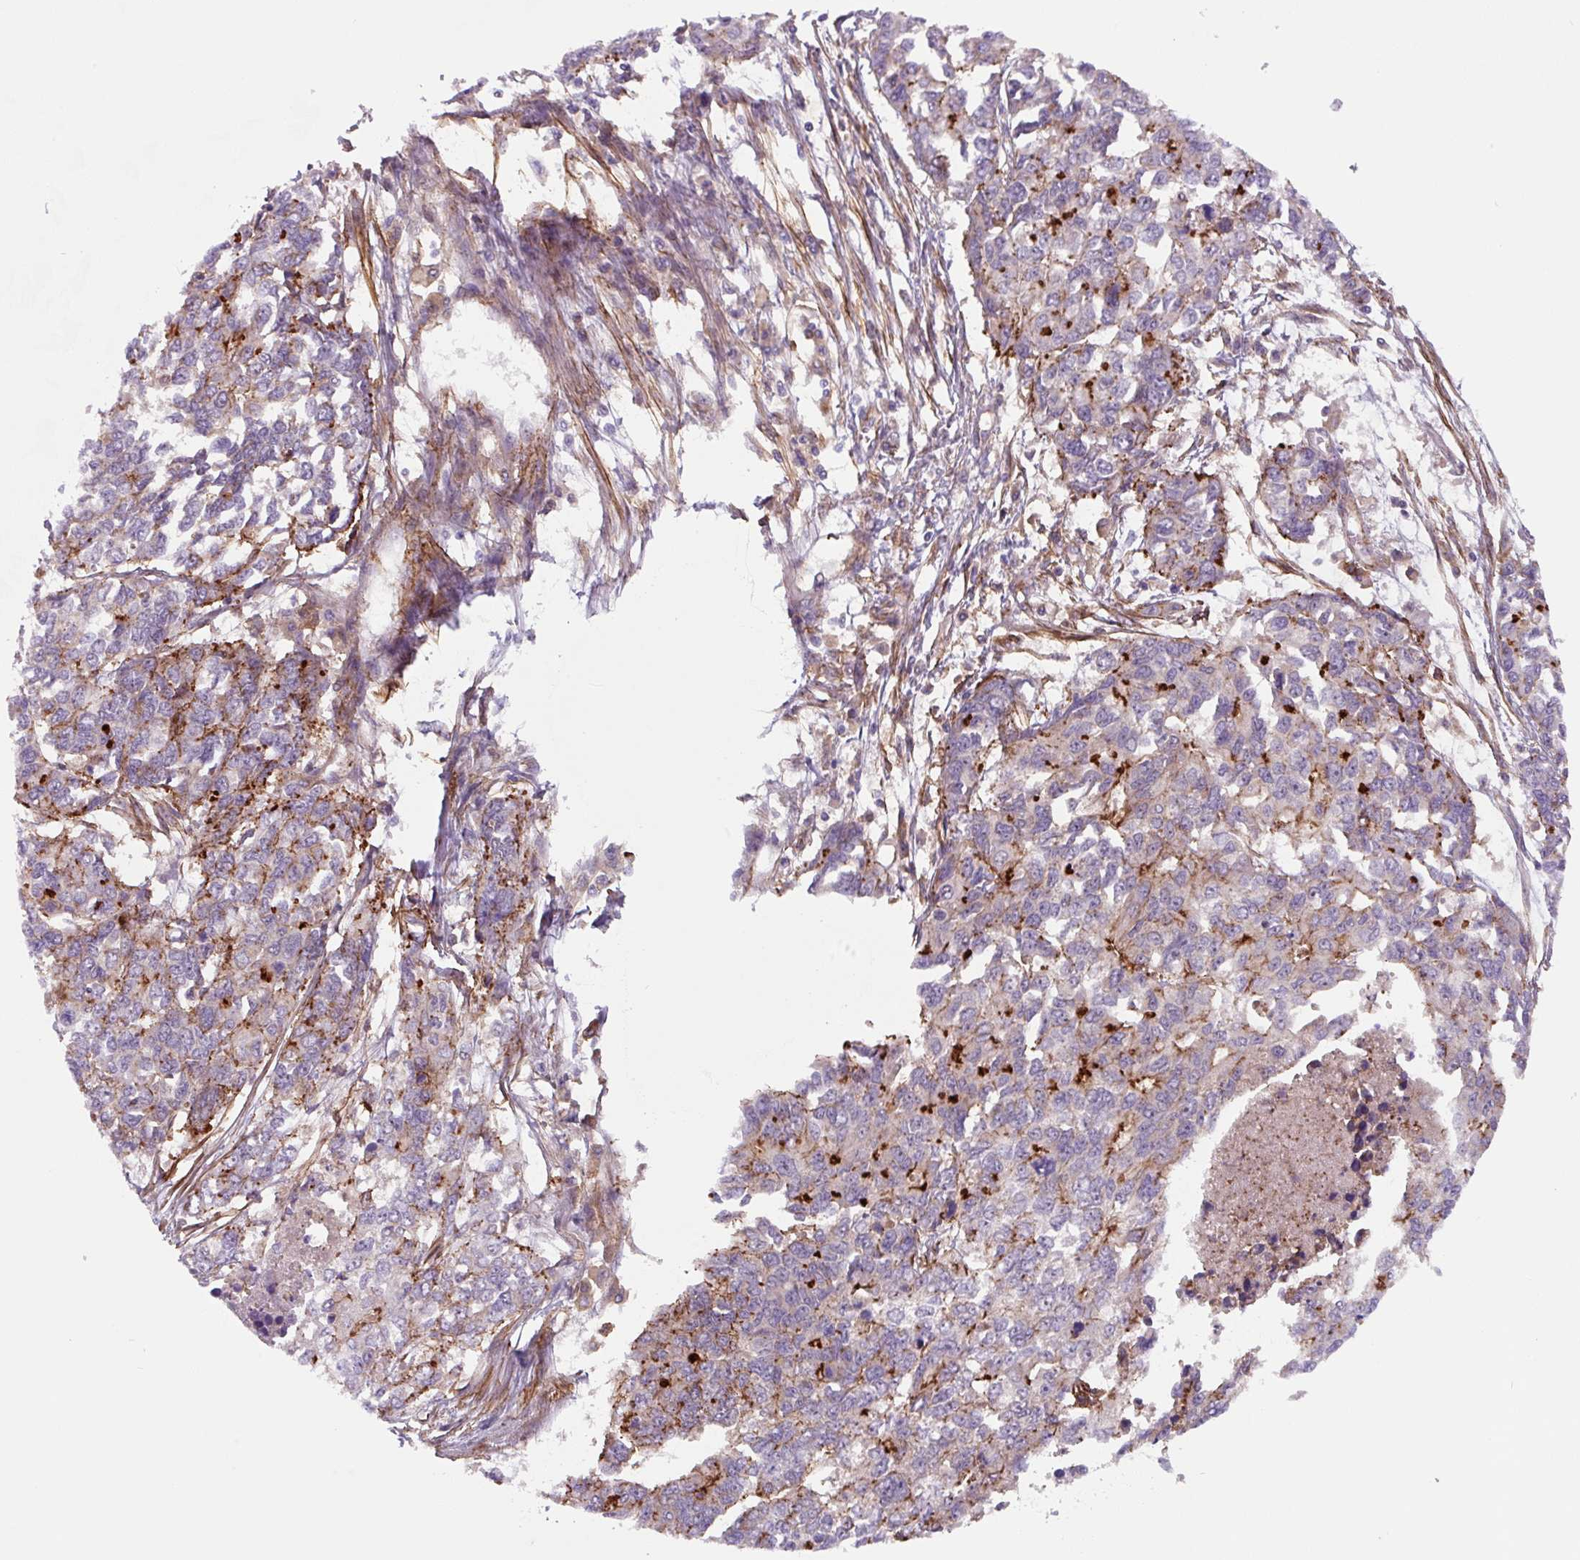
{"staining": {"intensity": "moderate", "quantity": "25%-75%", "location": "cytoplasmic/membranous"}, "tissue": "endometrial cancer", "cell_type": "Tumor cells", "image_type": "cancer", "snomed": [{"axis": "morphology", "description": "Adenocarcinoma, NOS"}, {"axis": "topography", "description": "Uterus"}], "caption": "A brown stain labels moderate cytoplasmic/membranous expression of a protein in endometrial adenocarcinoma tumor cells. (DAB (3,3'-diaminobenzidine) IHC, brown staining for protein, blue staining for nuclei).", "gene": "DHFR2", "patient": {"sex": "female", "age": 79}}